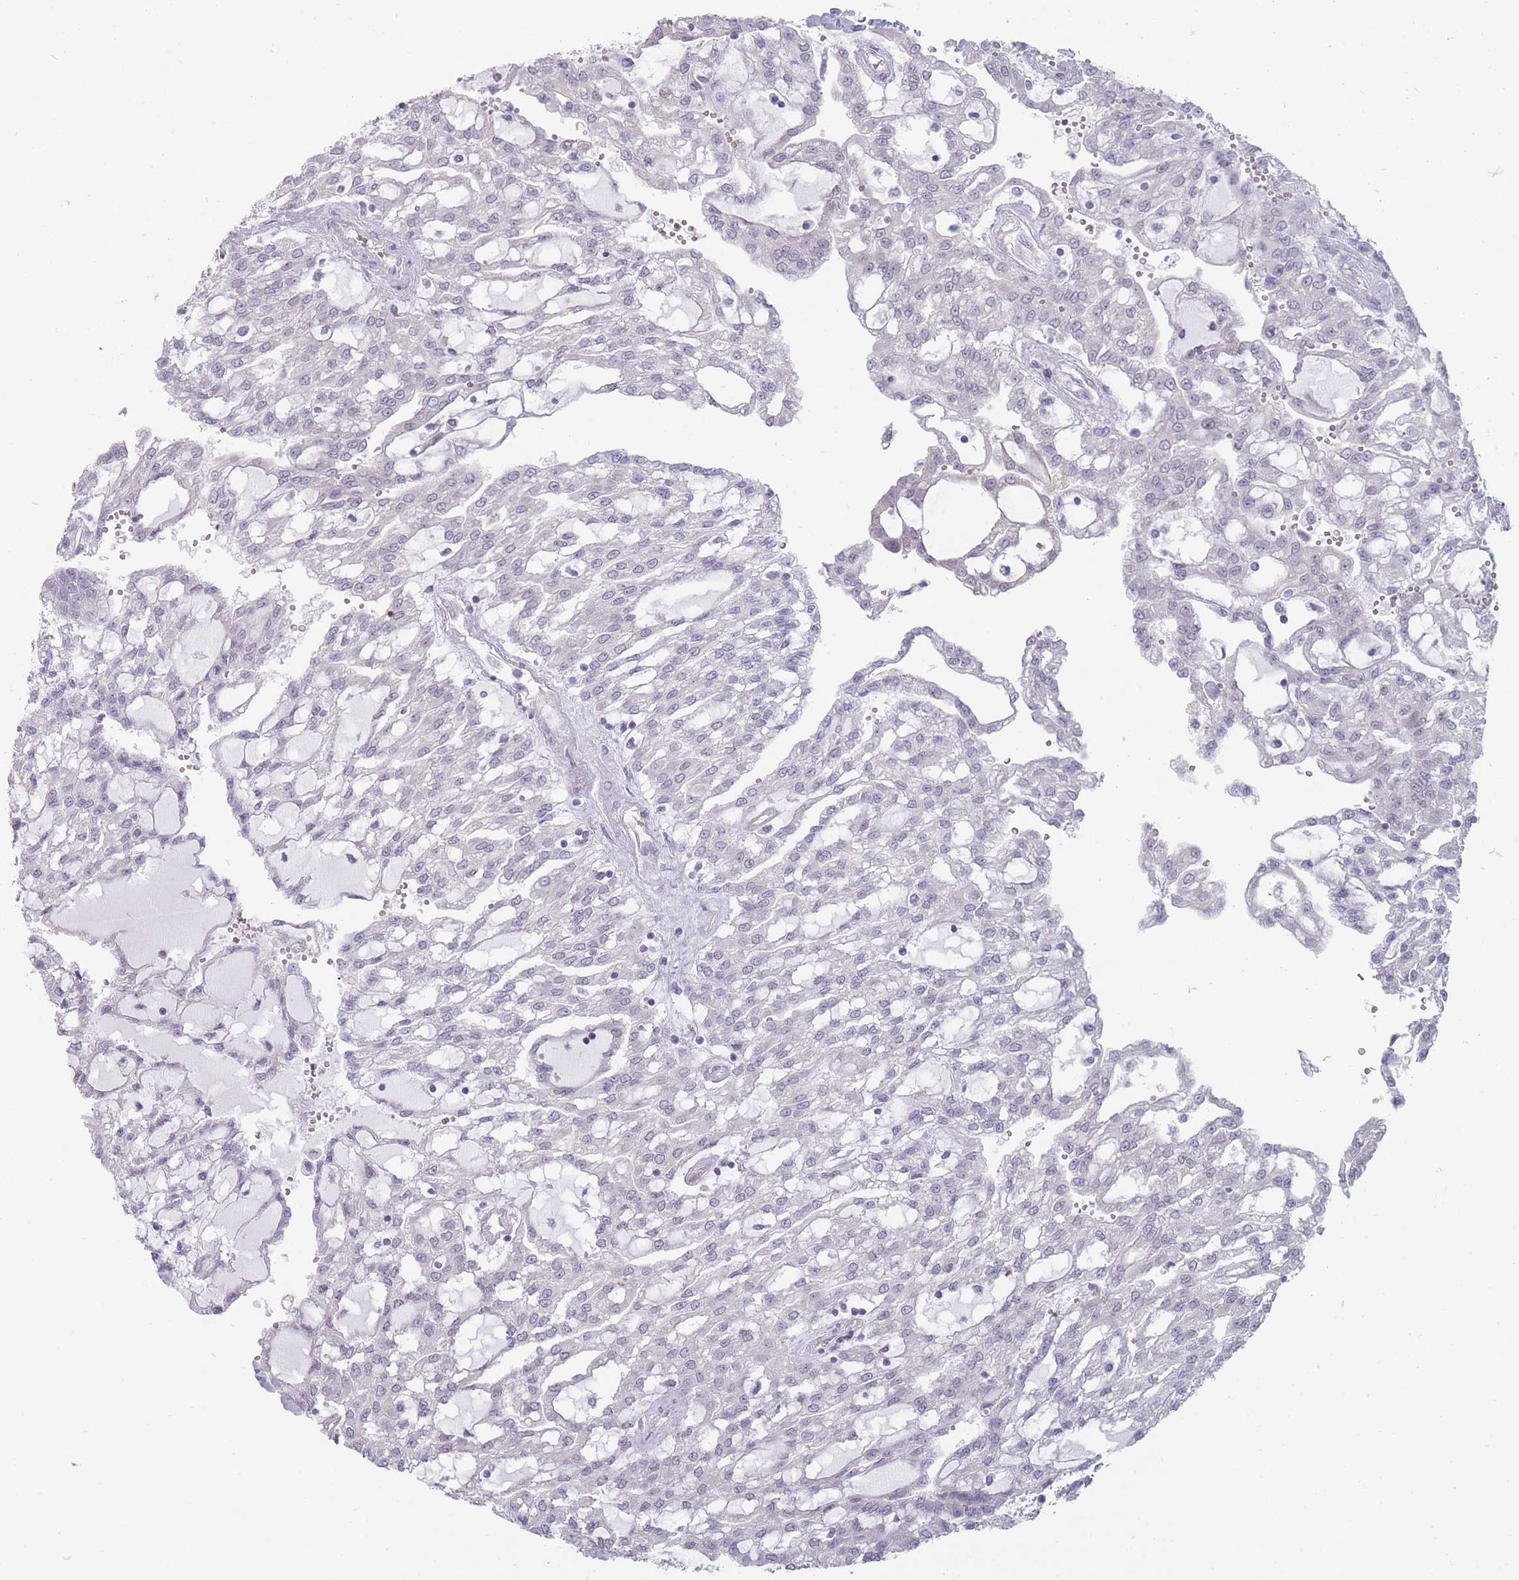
{"staining": {"intensity": "negative", "quantity": "none", "location": "none"}, "tissue": "renal cancer", "cell_type": "Tumor cells", "image_type": "cancer", "snomed": [{"axis": "morphology", "description": "Adenocarcinoma, NOS"}, {"axis": "topography", "description": "Kidney"}], "caption": "Immunohistochemical staining of human renal cancer demonstrates no significant staining in tumor cells. The staining was performed using DAB to visualize the protein expression in brown, while the nuclei were stained in blue with hematoxylin (Magnification: 20x).", "gene": "PCDH12", "patient": {"sex": "male", "age": 63}}